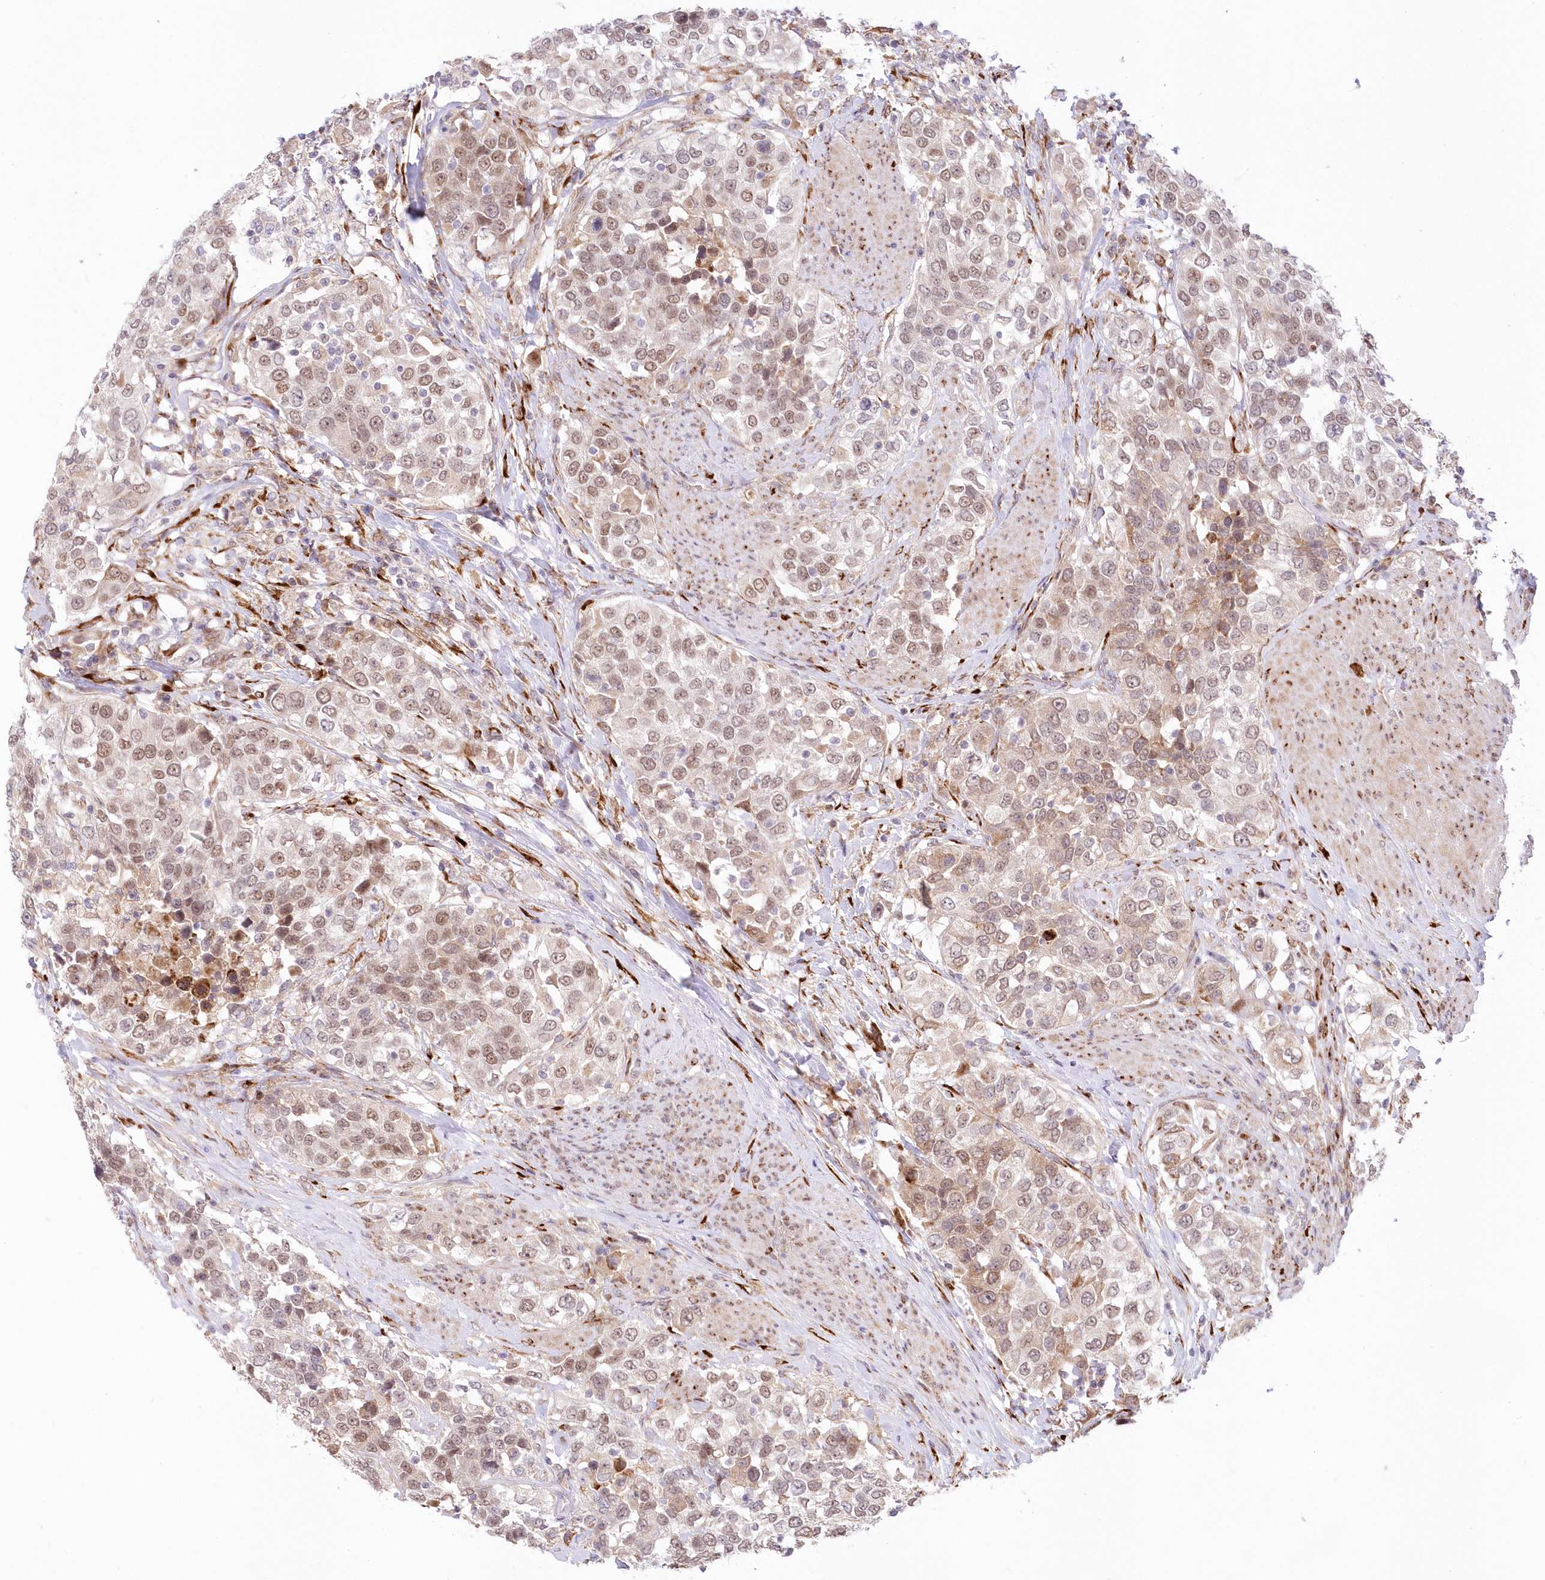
{"staining": {"intensity": "weak", "quantity": "25%-75%", "location": "nuclear"}, "tissue": "urothelial cancer", "cell_type": "Tumor cells", "image_type": "cancer", "snomed": [{"axis": "morphology", "description": "Urothelial carcinoma, High grade"}, {"axis": "topography", "description": "Urinary bladder"}], "caption": "Immunohistochemical staining of high-grade urothelial carcinoma exhibits low levels of weak nuclear staining in about 25%-75% of tumor cells. (Stains: DAB (3,3'-diaminobenzidine) in brown, nuclei in blue, Microscopy: brightfield microscopy at high magnification).", "gene": "LDB1", "patient": {"sex": "female", "age": 80}}